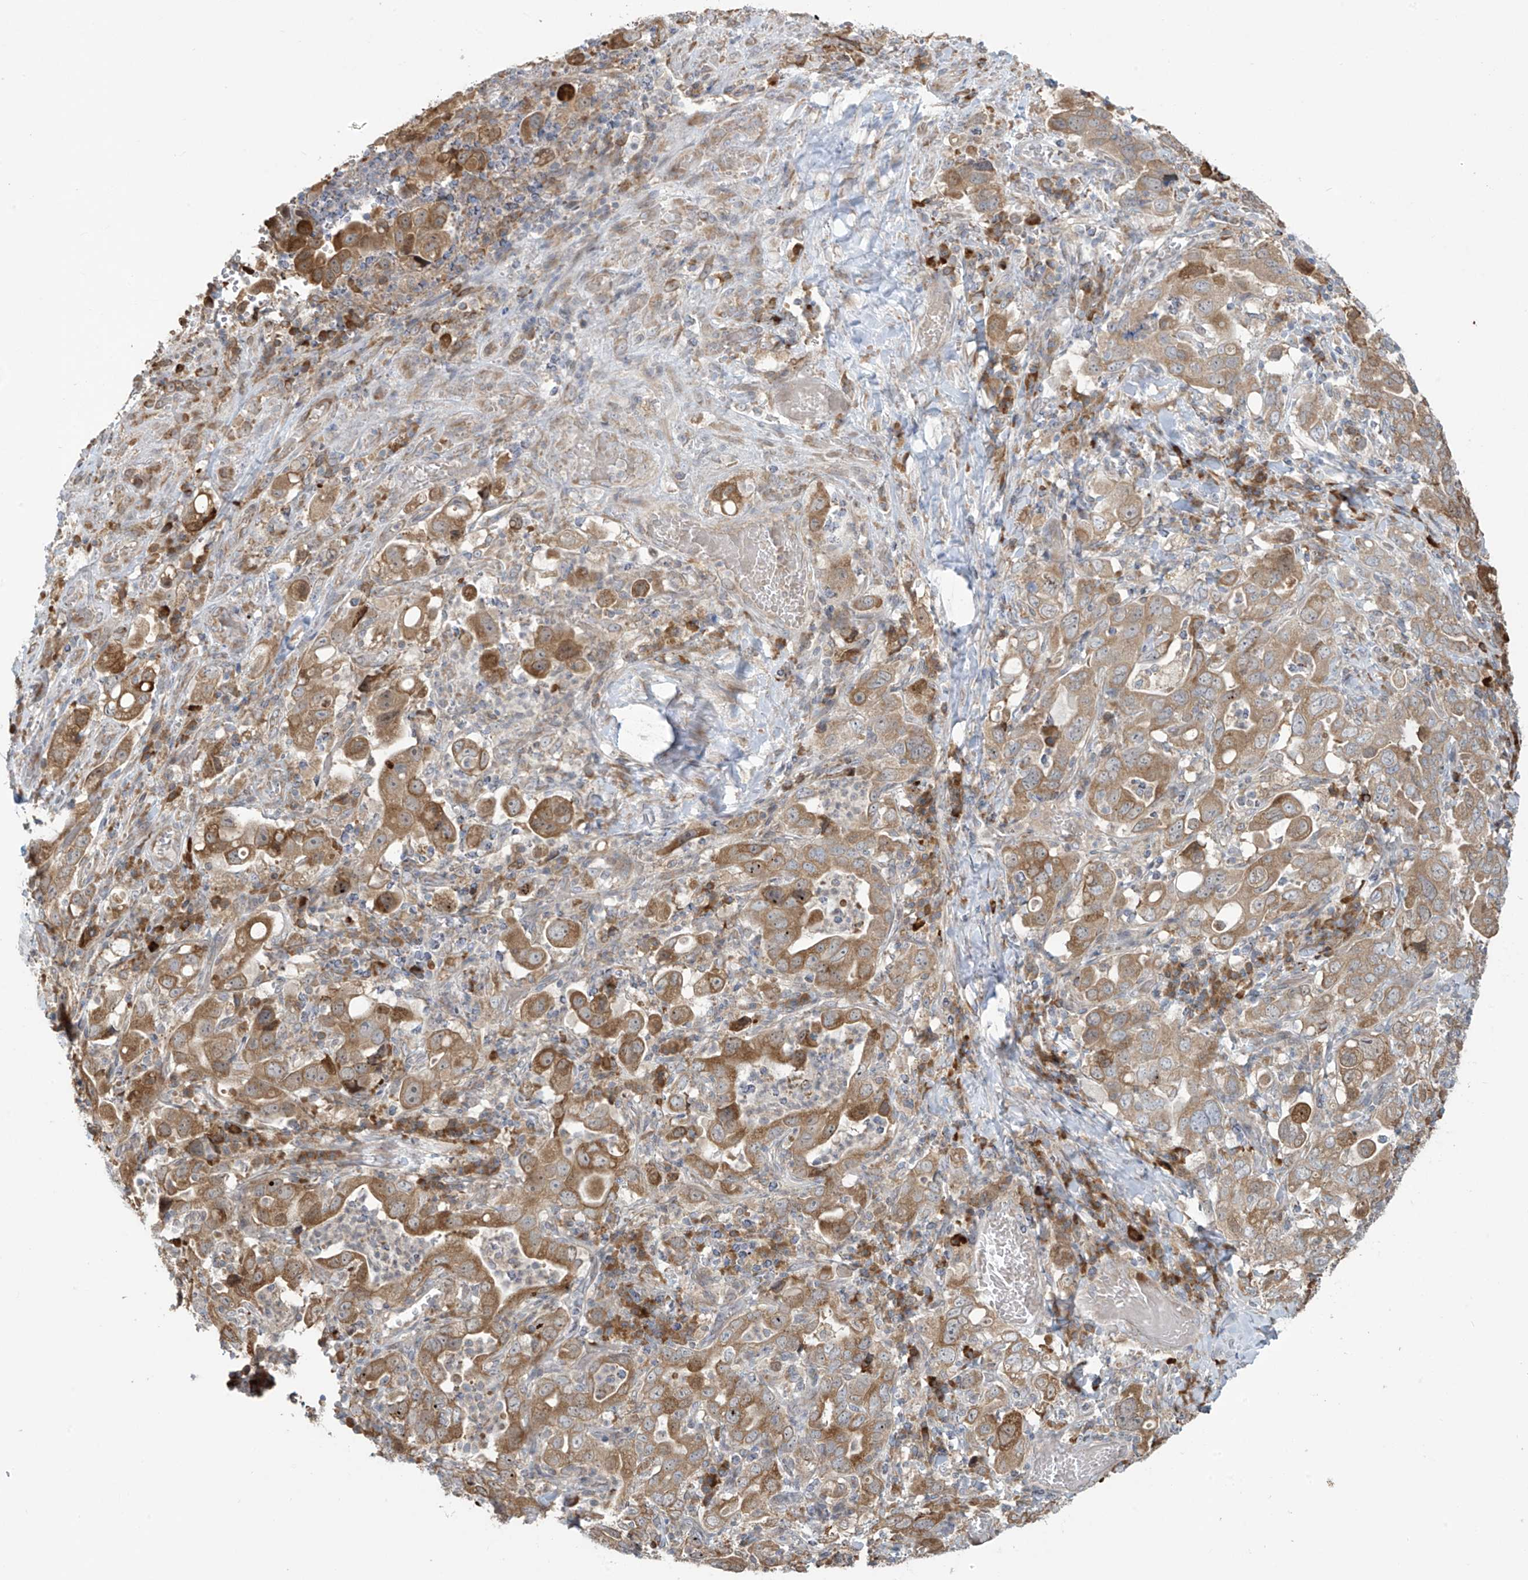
{"staining": {"intensity": "moderate", "quantity": ">75%", "location": "cytoplasmic/membranous"}, "tissue": "stomach cancer", "cell_type": "Tumor cells", "image_type": "cancer", "snomed": [{"axis": "morphology", "description": "Adenocarcinoma, NOS"}, {"axis": "topography", "description": "Stomach, upper"}], "caption": "Protein staining displays moderate cytoplasmic/membranous staining in about >75% of tumor cells in stomach cancer (adenocarcinoma).", "gene": "PPAT", "patient": {"sex": "male", "age": 62}}